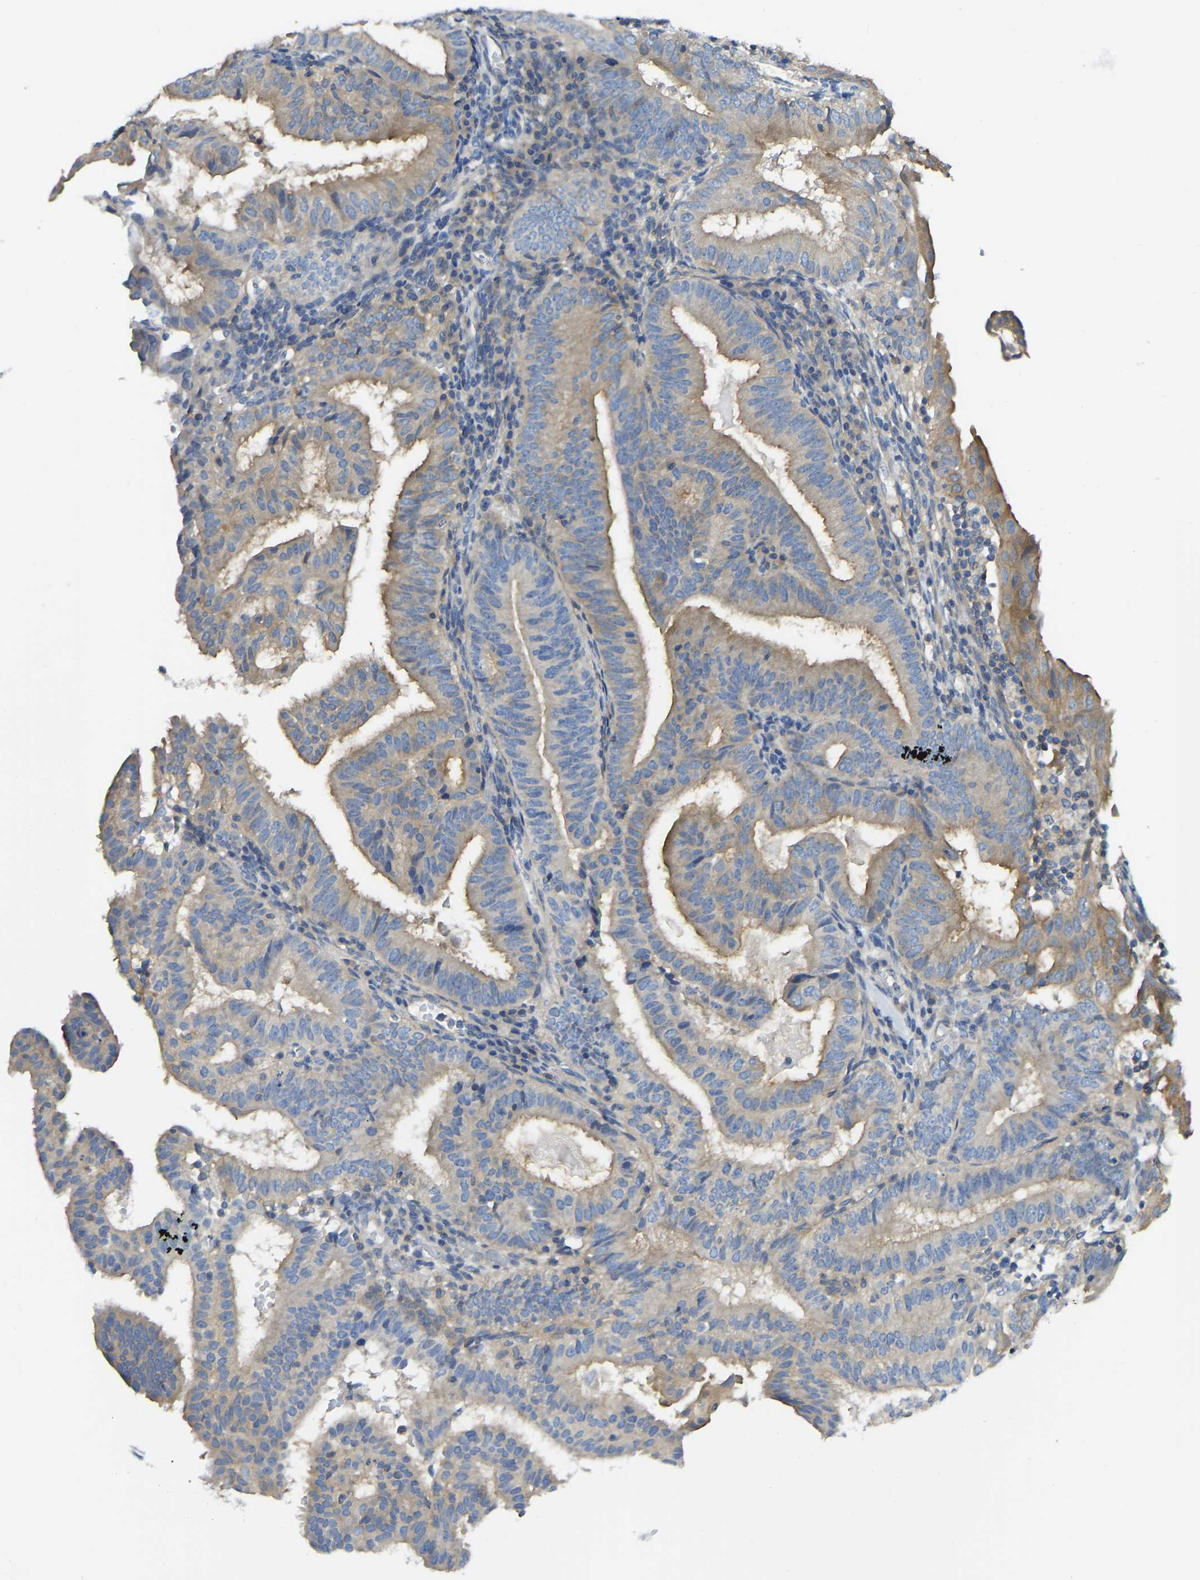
{"staining": {"intensity": "moderate", "quantity": "25%-75%", "location": "cytoplasmic/membranous"}, "tissue": "endometrial cancer", "cell_type": "Tumor cells", "image_type": "cancer", "snomed": [{"axis": "morphology", "description": "Adenocarcinoma, NOS"}, {"axis": "topography", "description": "Endometrium"}], "caption": "Immunohistochemical staining of human endometrial adenocarcinoma shows medium levels of moderate cytoplasmic/membranous protein staining in approximately 25%-75% of tumor cells.", "gene": "PPP3CA", "patient": {"sex": "female", "age": 58}}